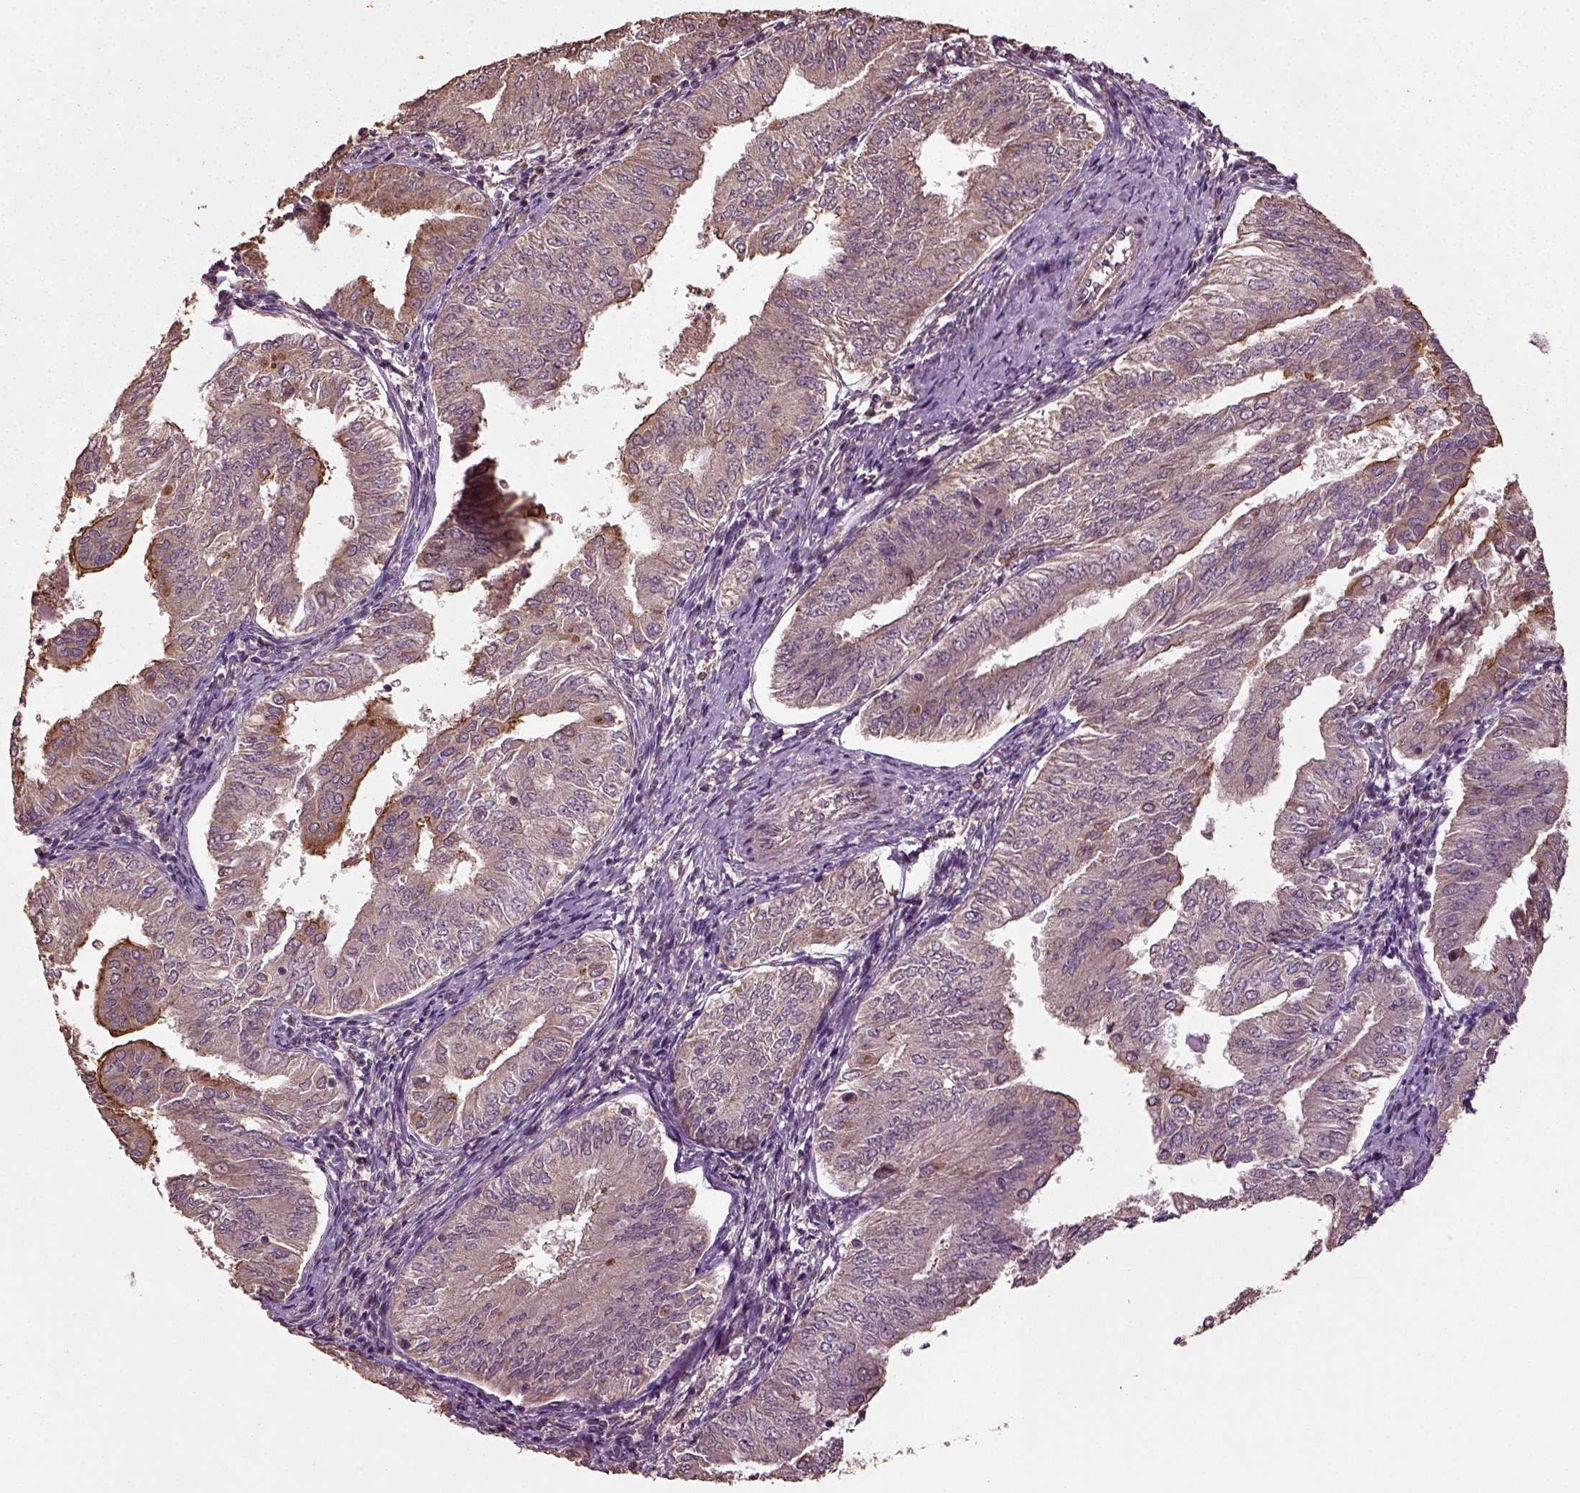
{"staining": {"intensity": "moderate", "quantity": ">75%", "location": "cytoplasmic/membranous"}, "tissue": "endometrial cancer", "cell_type": "Tumor cells", "image_type": "cancer", "snomed": [{"axis": "morphology", "description": "Adenocarcinoma, NOS"}, {"axis": "topography", "description": "Endometrium"}], "caption": "The image exhibits staining of endometrial cancer (adenocarcinoma), revealing moderate cytoplasmic/membranous protein staining (brown color) within tumor cells. Nuclei are stained in blue.", "gene": "ERV3-1", "patient": {"sex": "female", "age": 53}}